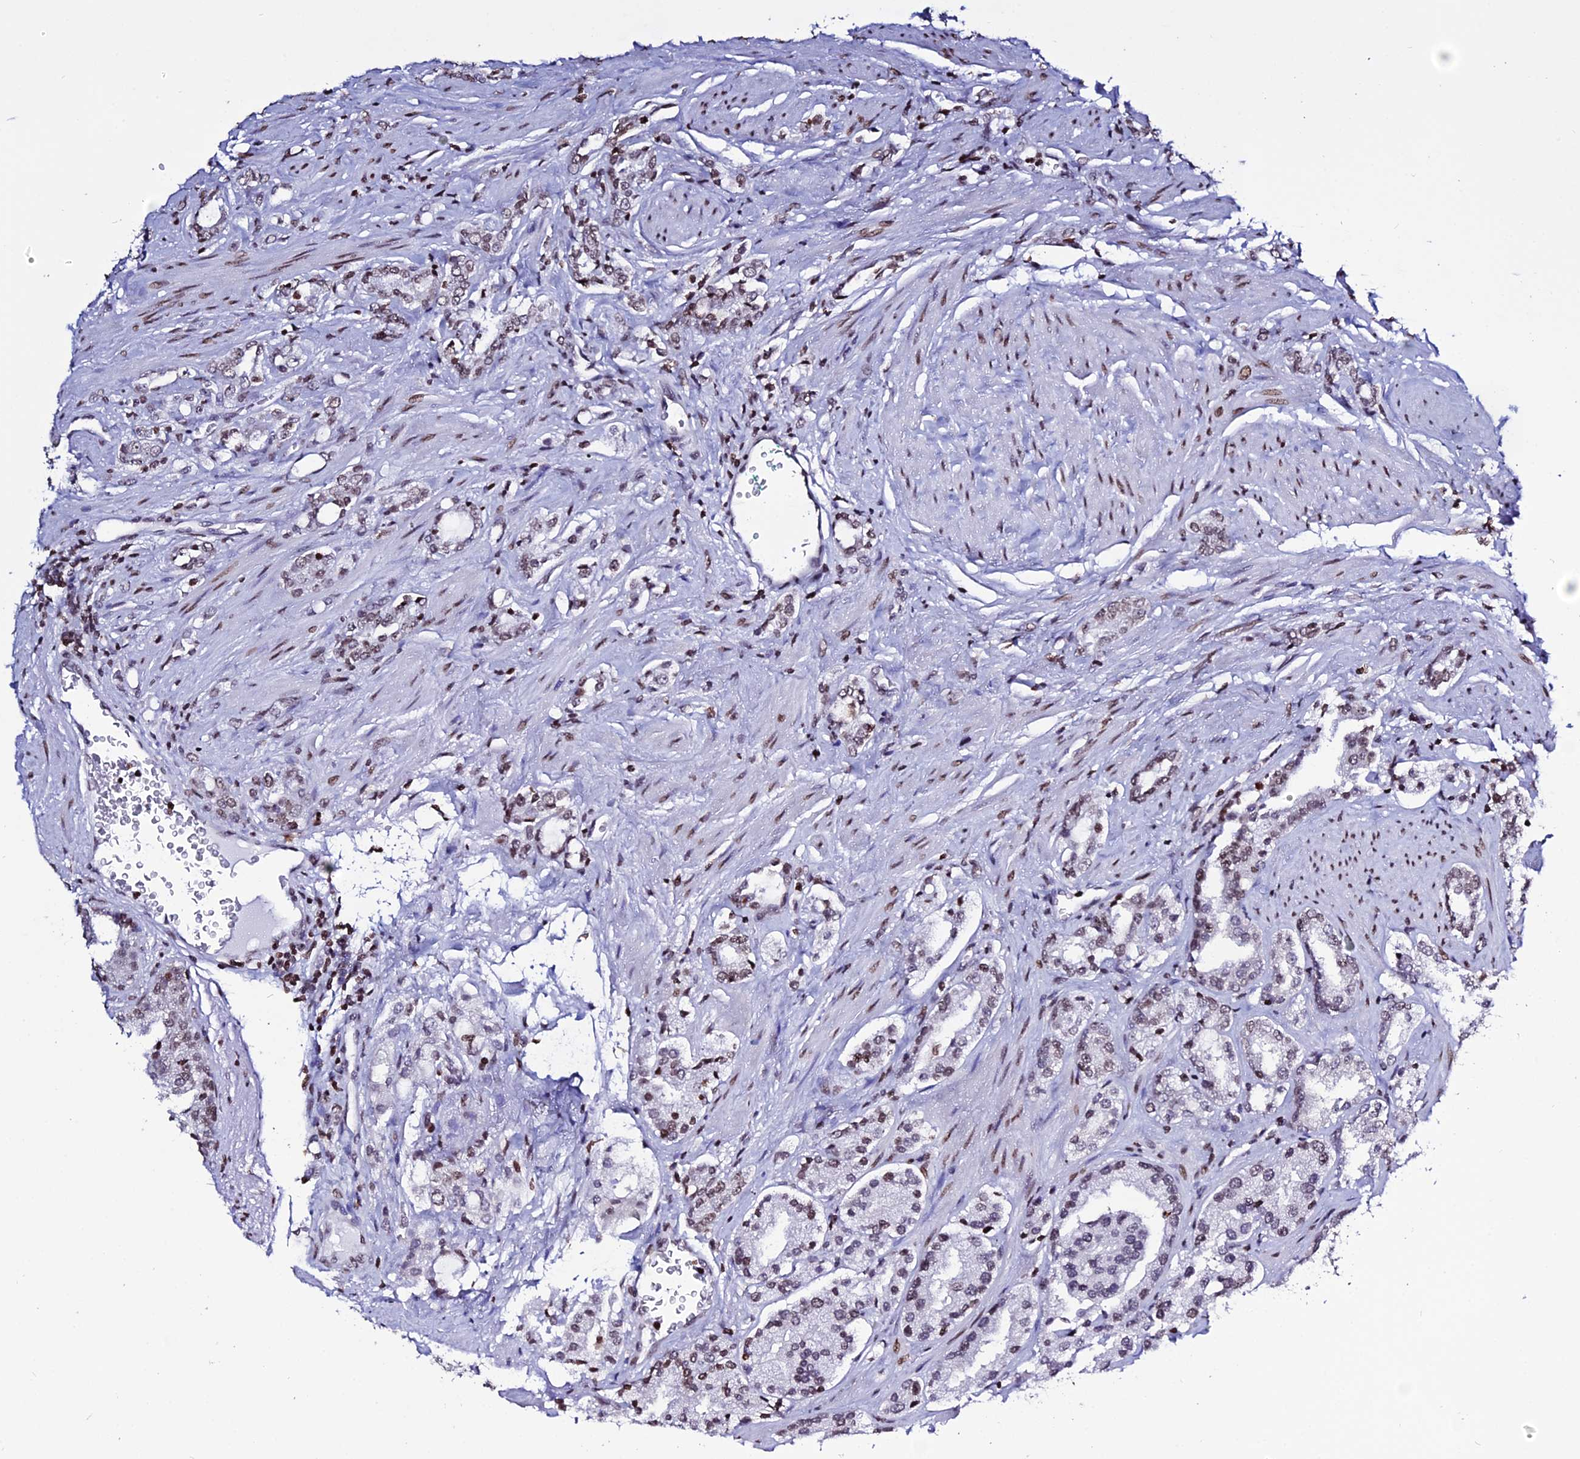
{"staining": {"intensity": "moderate", "quantity": "25%-75%", "location": "nuclear"}, "tissue": "prostate cancer", "cell_type": "Tumor cells", "image_type": "cancer", "snomed": [{"axis": "morphology", "description": "Adenocarcinoma, High grade"}, {"axis": "topography", "description": "Prostate"}], "caption": "Immunohistochemistry (IHC) of high-grade adenocarcinoma (prostate) reveals medium levels of moderate nuclear positivity in approximately 25%-75% of tumor cells. (DAB IHC with brightfield microscopy, high magnification).", "gene": "MACROH2A2", "patient": {"sex": "male", "age": 64}}